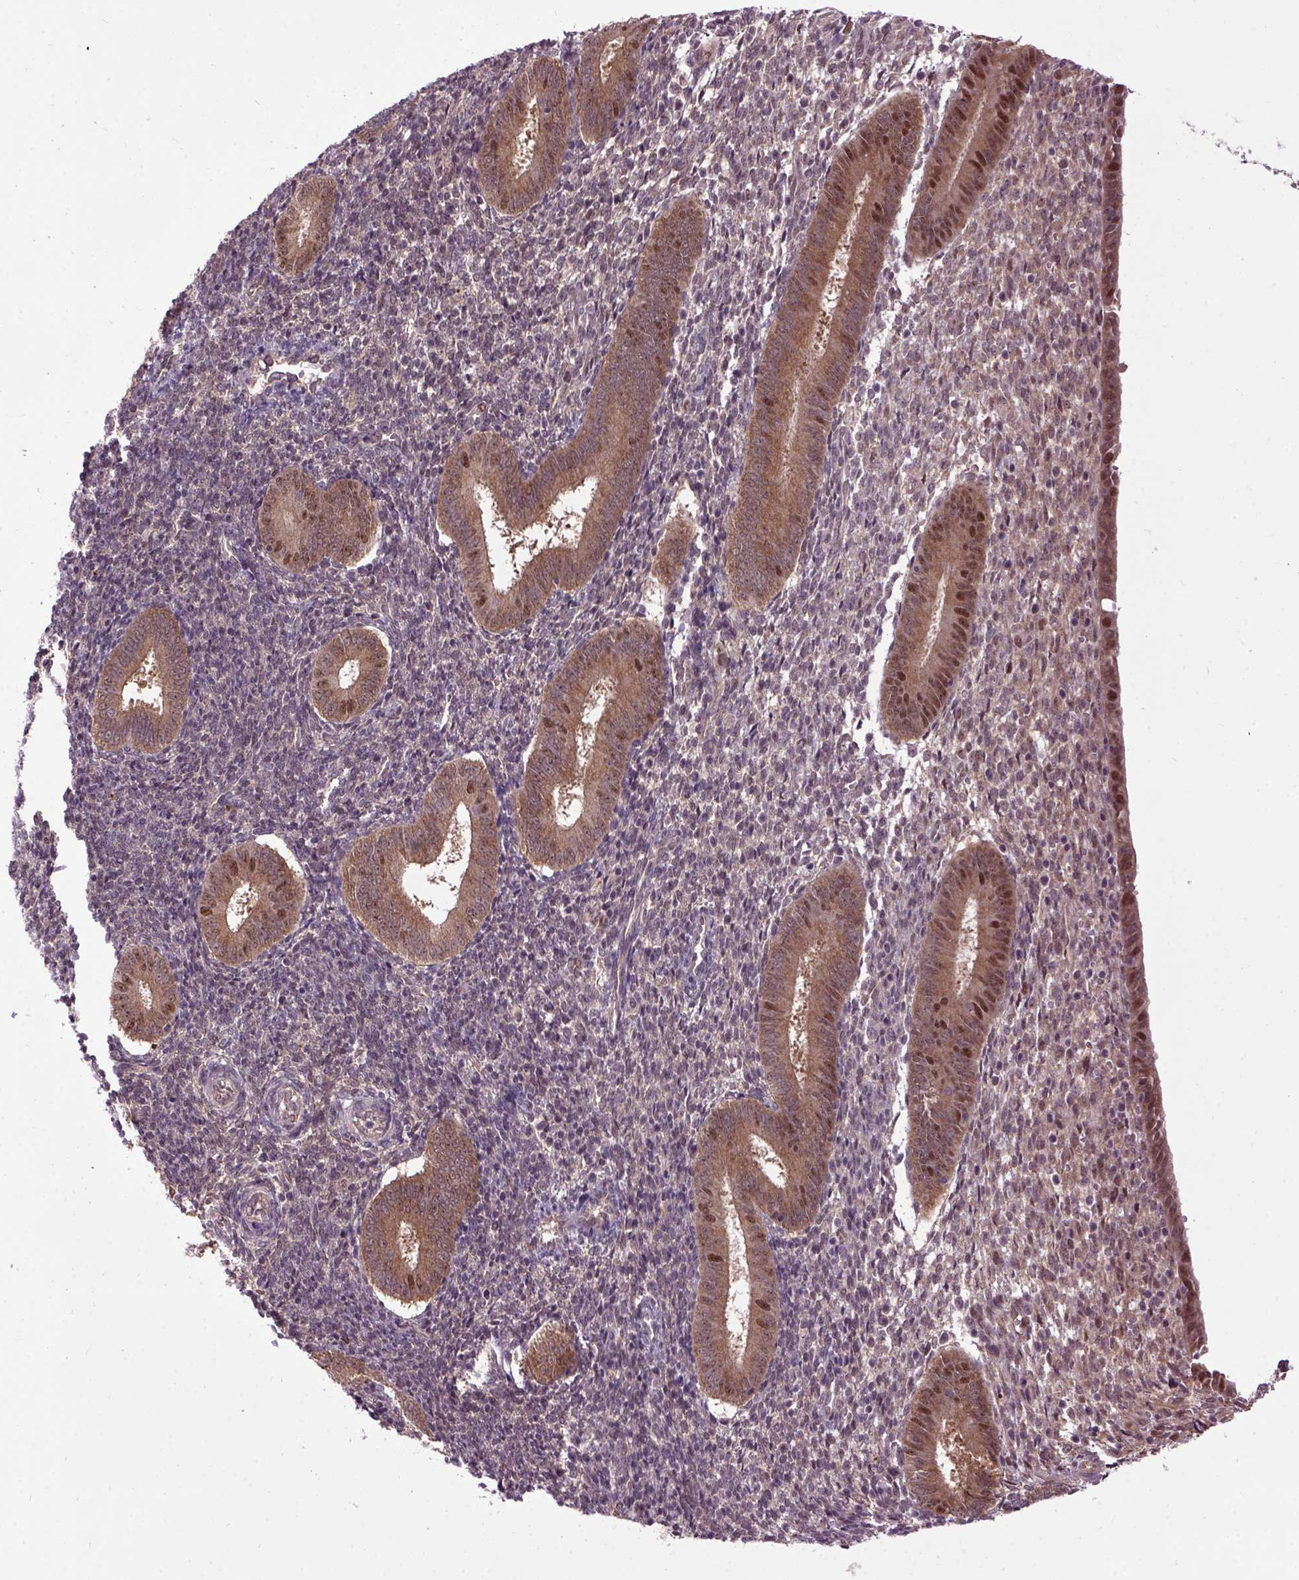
{"staining": {"intensity": "weak", "quantity": ">75%", "location": "cytoplasmic/membranous"}, "tissue": "endometrium", "cell_type": "Cells in endometrial stroma", "image_type": "normal", "snomed": [{"axis": "morphology", "description": "Normal tissue, NOS"}, {"axis": "topography", "description": "Endometrium"}], "caption": "IHC photomicrograph of normal endometrium stained for a protein (brown), which exhibits low levels of weak cytoplasmic/membranous positivity in approximately >75% of cells in endometrial stroma.", "gene": "WDR48", "patient": {"sex": "female", "age": 25}}